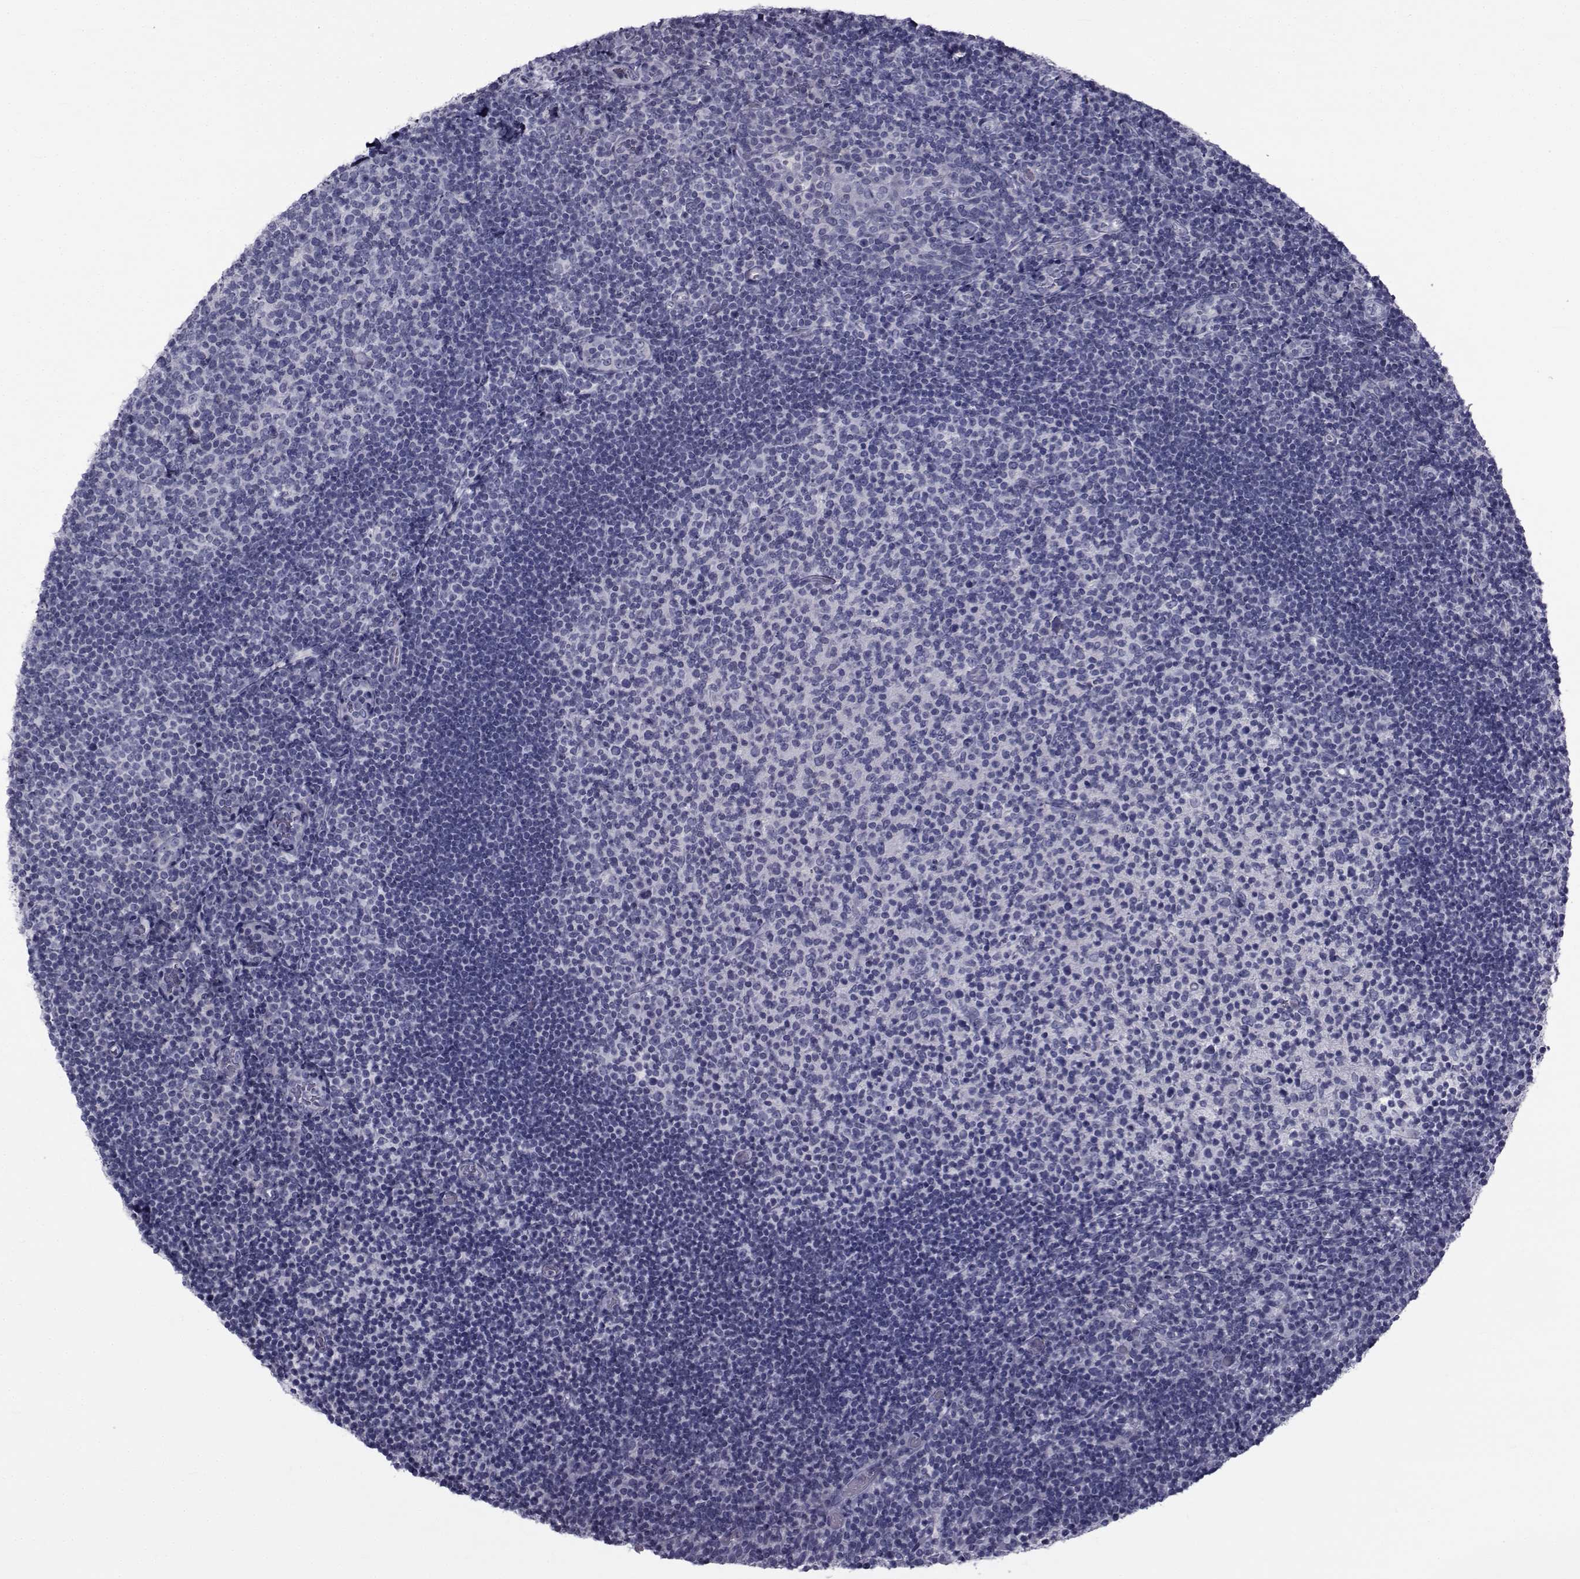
{"staining": {"intensity": "negative", "quantity": "none", "location": "none"}, "tissue": "tonsil", "cell_type": "Germinal center cells", "image_type": "normal", "snomed": [{"axis": "morphology", "description": "Normal tissue, NOS"}, {"axis": "topography", "description": "Tonsil"}], "caption": "The photomicrograph shows no significant expression in germinal center cells of tonsil. (DAB (3,3'-diaminobenzidine) immunohistochemistry (IHC), high magnification).", "gene": "FDXR", "patient": {"sex": "female", "age": 10}}